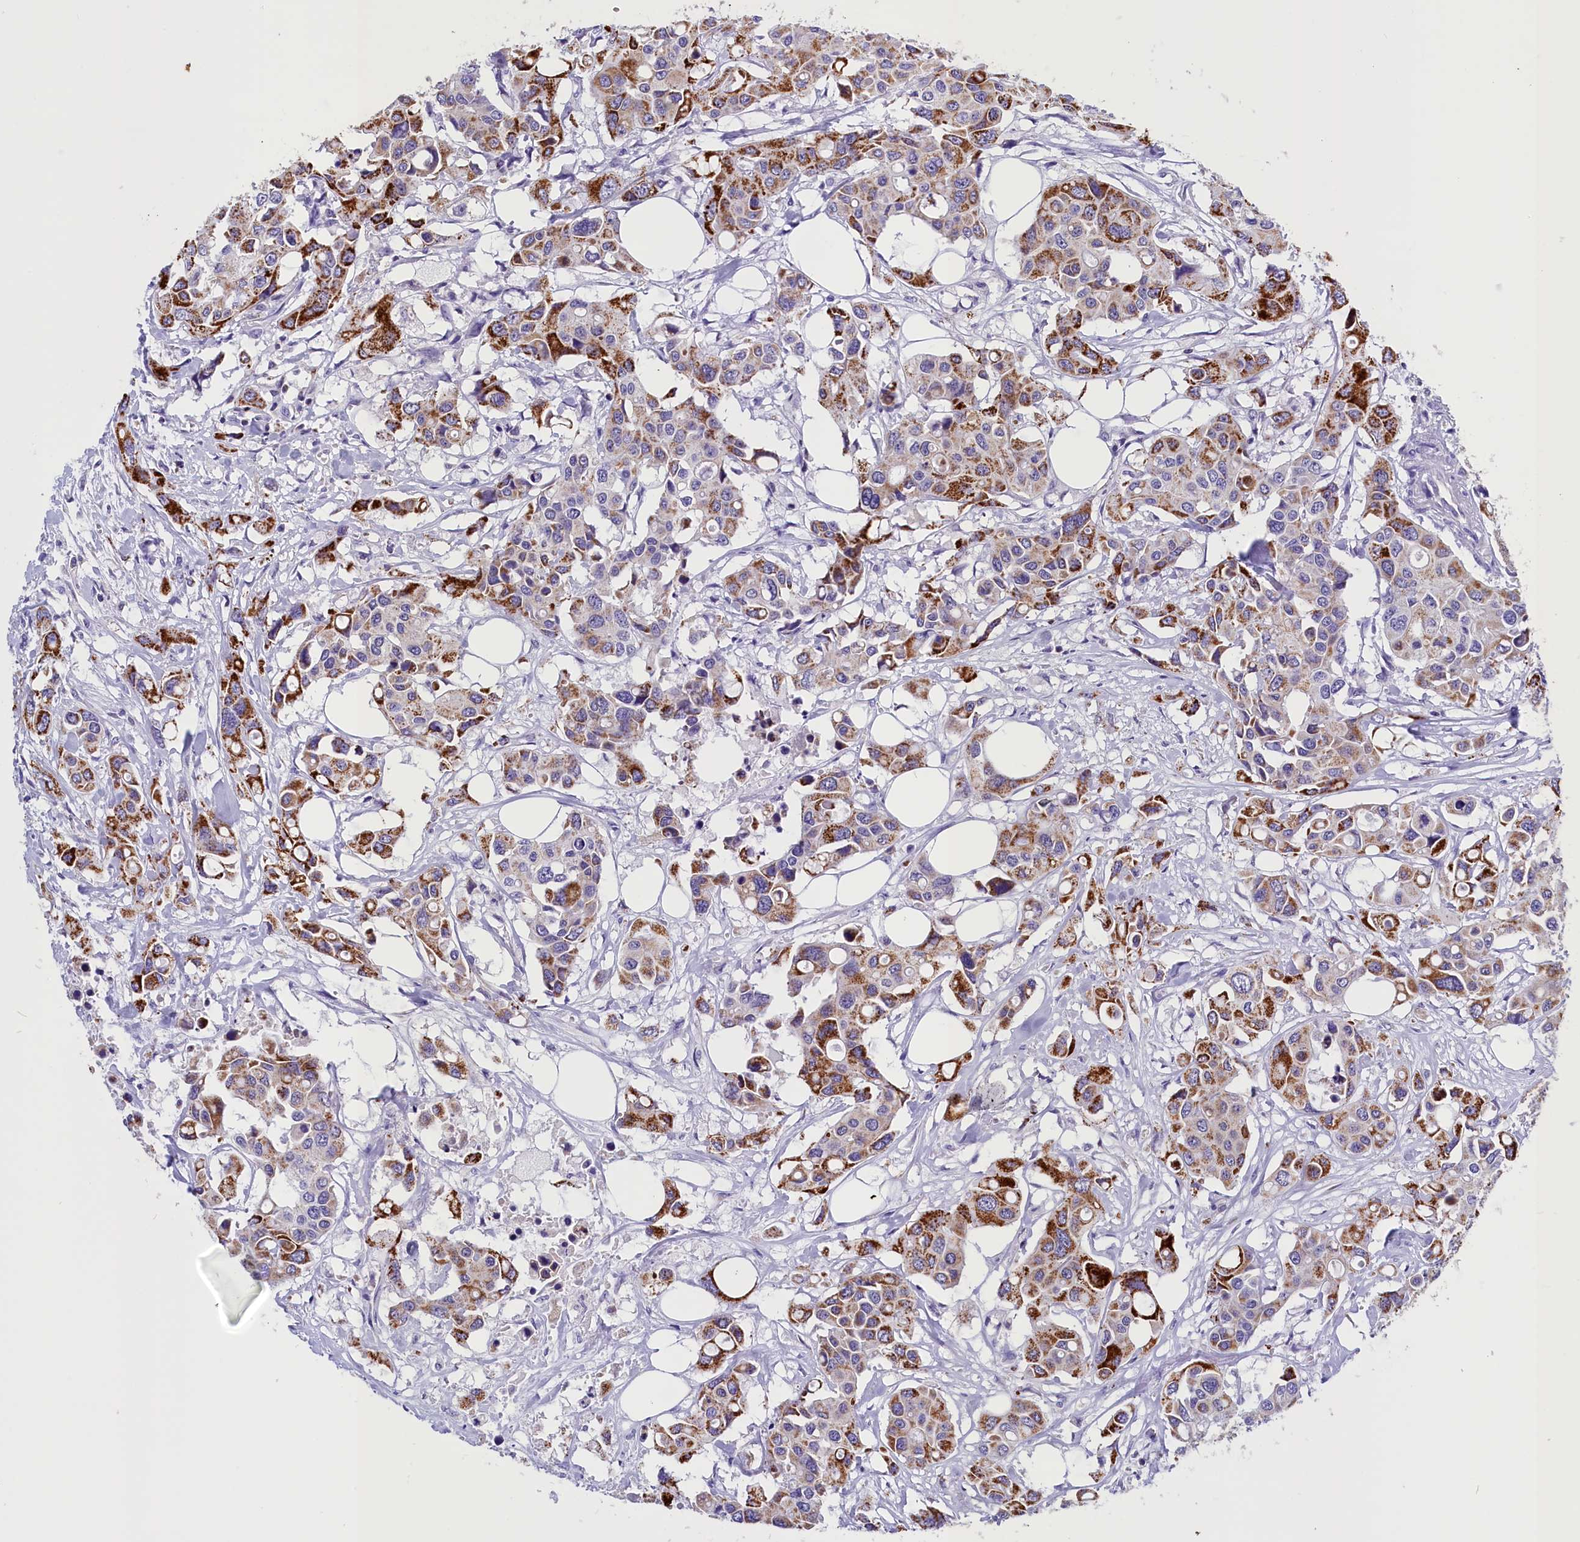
{"staining": {"intensity": "moderate", "quantity": ">75%", "location": "cytoplasmic/membranous"}, "tissue": "colorectal cancer", "cell_type": "Tumor cells", "image_type": "cancer", "snomed": [{"axis": "morphology", "description": "Adenocarcinoma, NOS"}, {"axis": "topography", "description": "Colon"}], "caption": "The immunohistochemical stain highlights moderate cytoplasmic/membranous positivity in tumor cells of adenocarcinoma (colorectal) tissue.", "gene": "ABAT", "patient": {"sex": "male", "age": 77}}